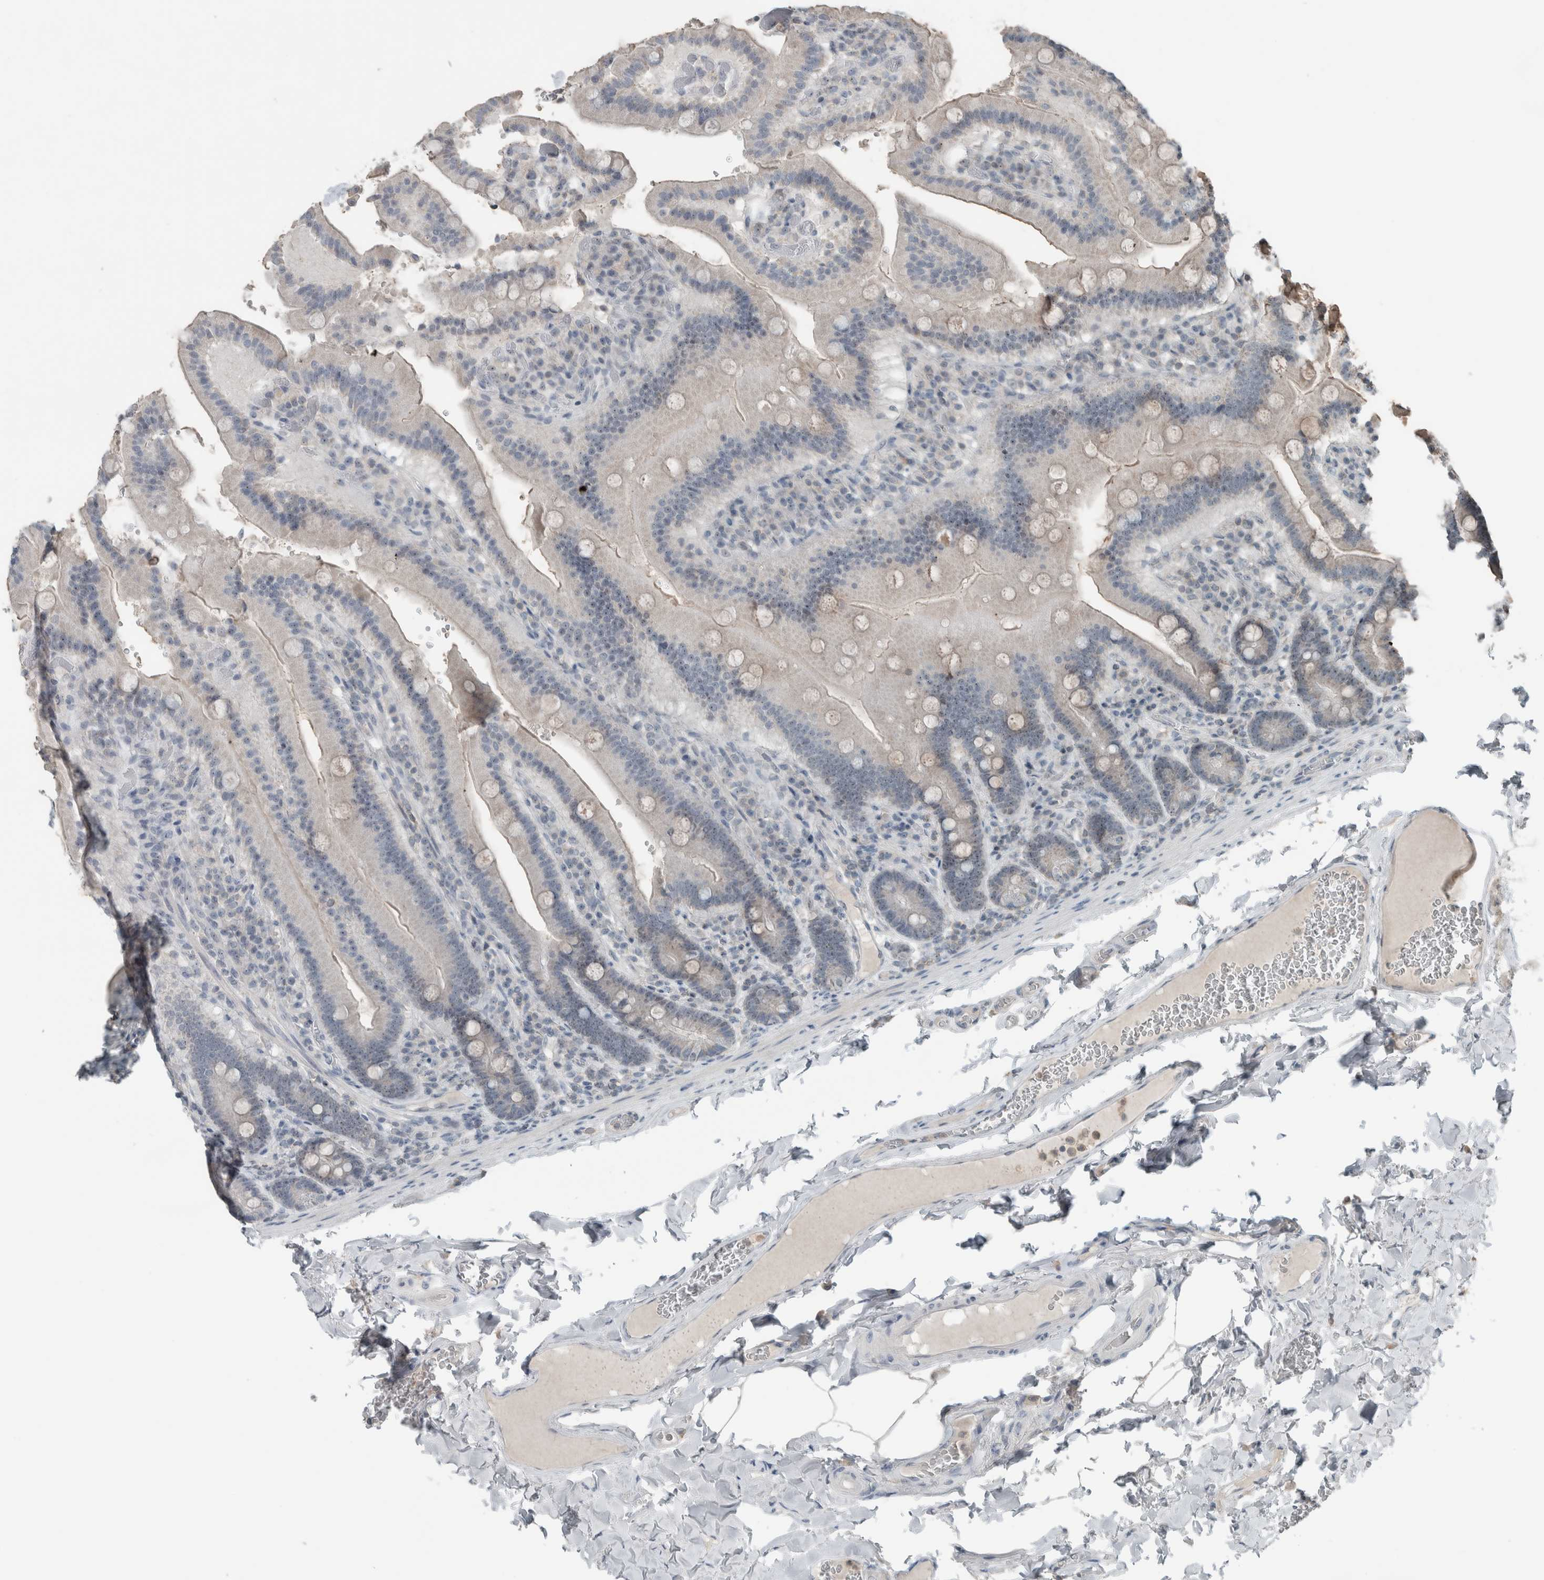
{"staining": {"intensity": "weak", "quantity": "25%-75%", "location": "nuclear"}, "tissue": "duodenum", "cell_type": "Glandular cells", "image_type": "normal", "snomed": [{"axis": "morphology", "description": "Normal tissue, NOS"}, {"axis": "topography", "description": "Duodenum"}], "caption": "Immunohistochemistry (IHC) image of unremarkable duodenum stained for a protein (brown), which shows low levels of weak nuclear positivity in approximately 25%-75% of glandular cells.", "gene": "RPF1", "patient": {"sex": "female", "age": 62}}